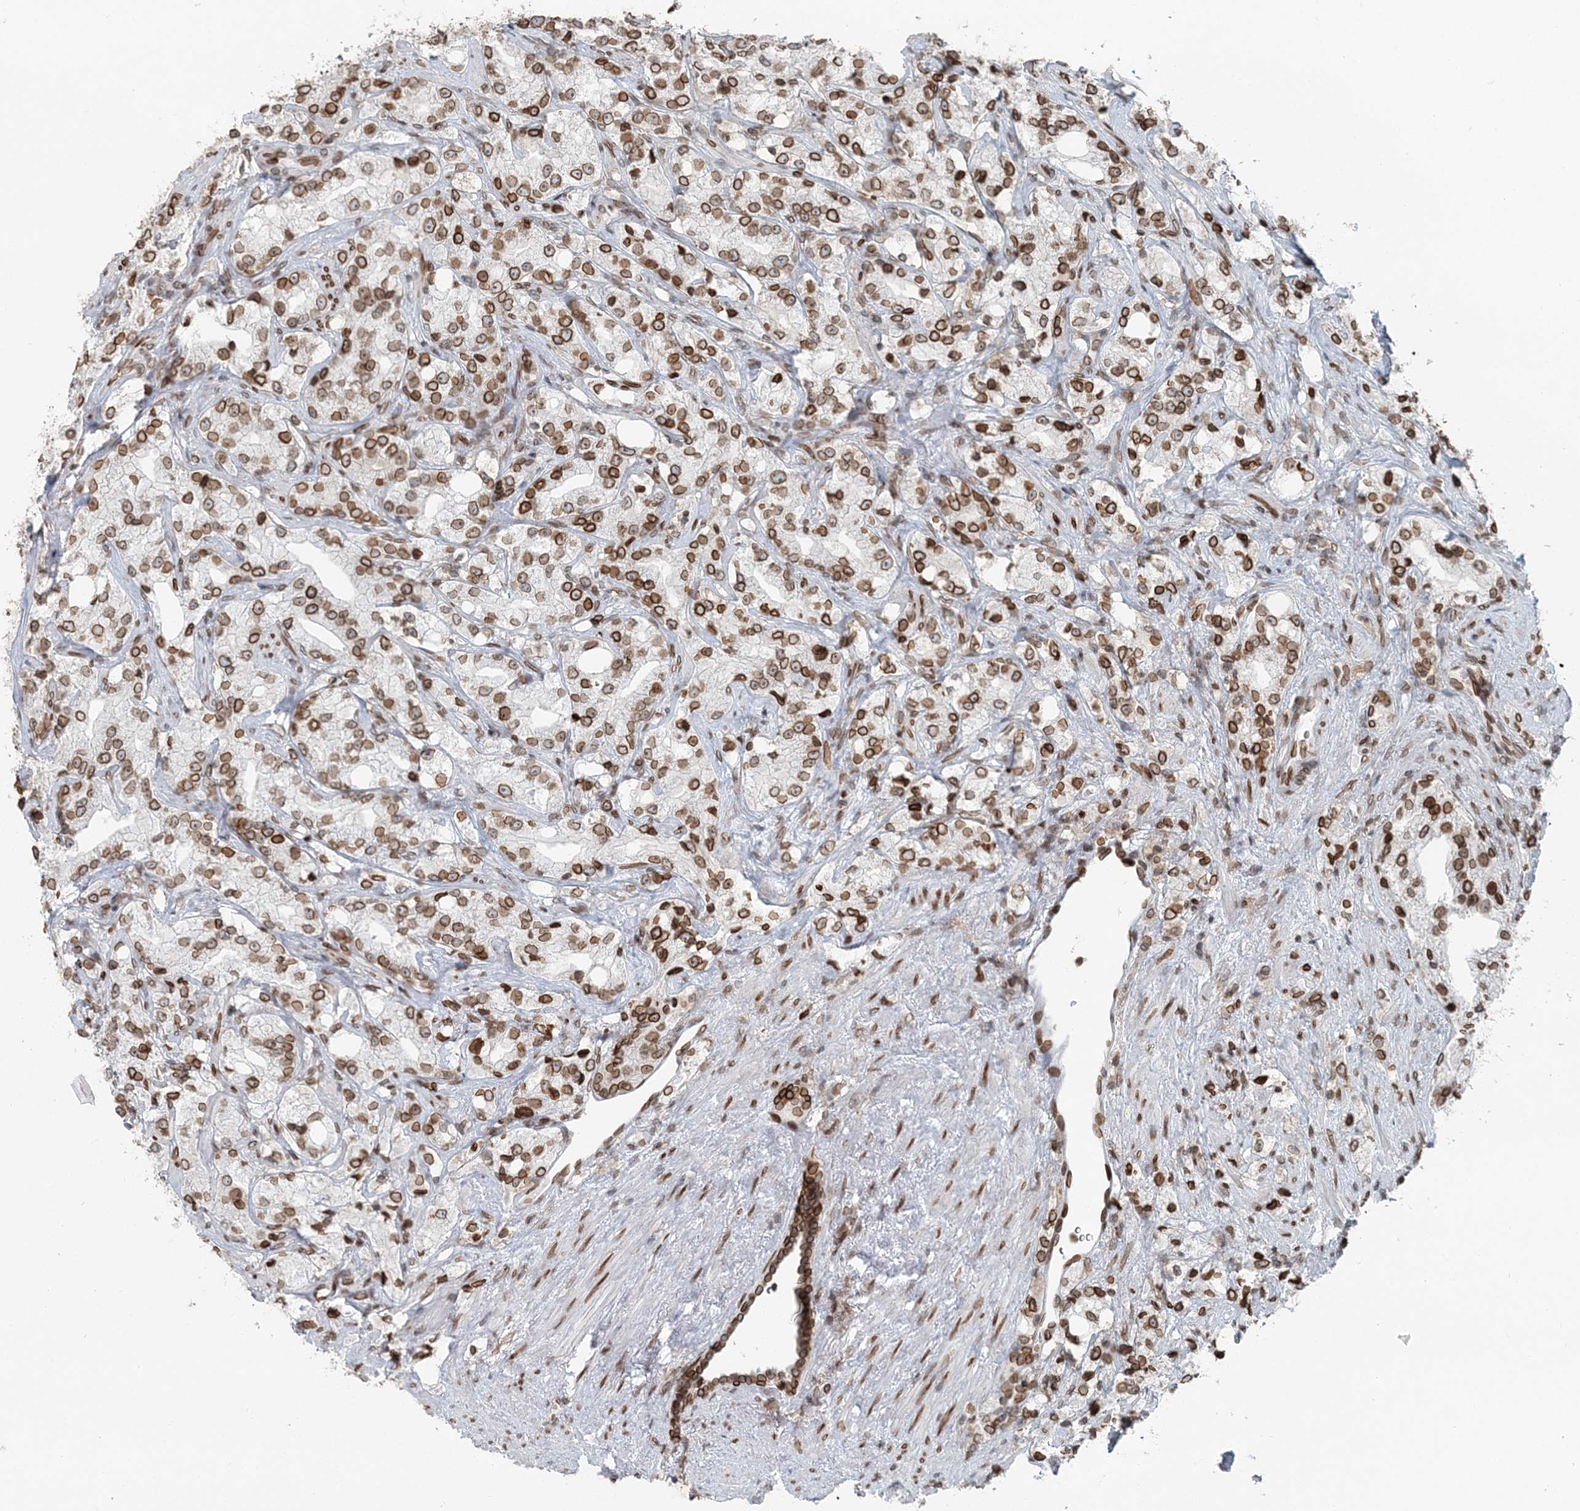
{"staining": {"intensity": "strong", "quantity": ">75%", "location": "cytoplasmic/membranous,nuclear"}, "tissue": "prostate cancer", "cell_type": "Tumor cells", "image_type": "cancer", "snomed": [{"axis": "morphology", "description": "Adenocarcinoma, High grade"}, {"axis": "topography", "description": "Prostate"}], "caption": "IHC (DAB) staining of human prostate adenocarcinoma (high-grade) displays strong cytoplasmic/membranous and nuclear protein positivity in about >75% of tumor cells. Immunohistochemistry stains the protein in brown and the nuclei are stained blue.", "gene": "GJD4", "patient": {"sex": "male", "age": 64}}